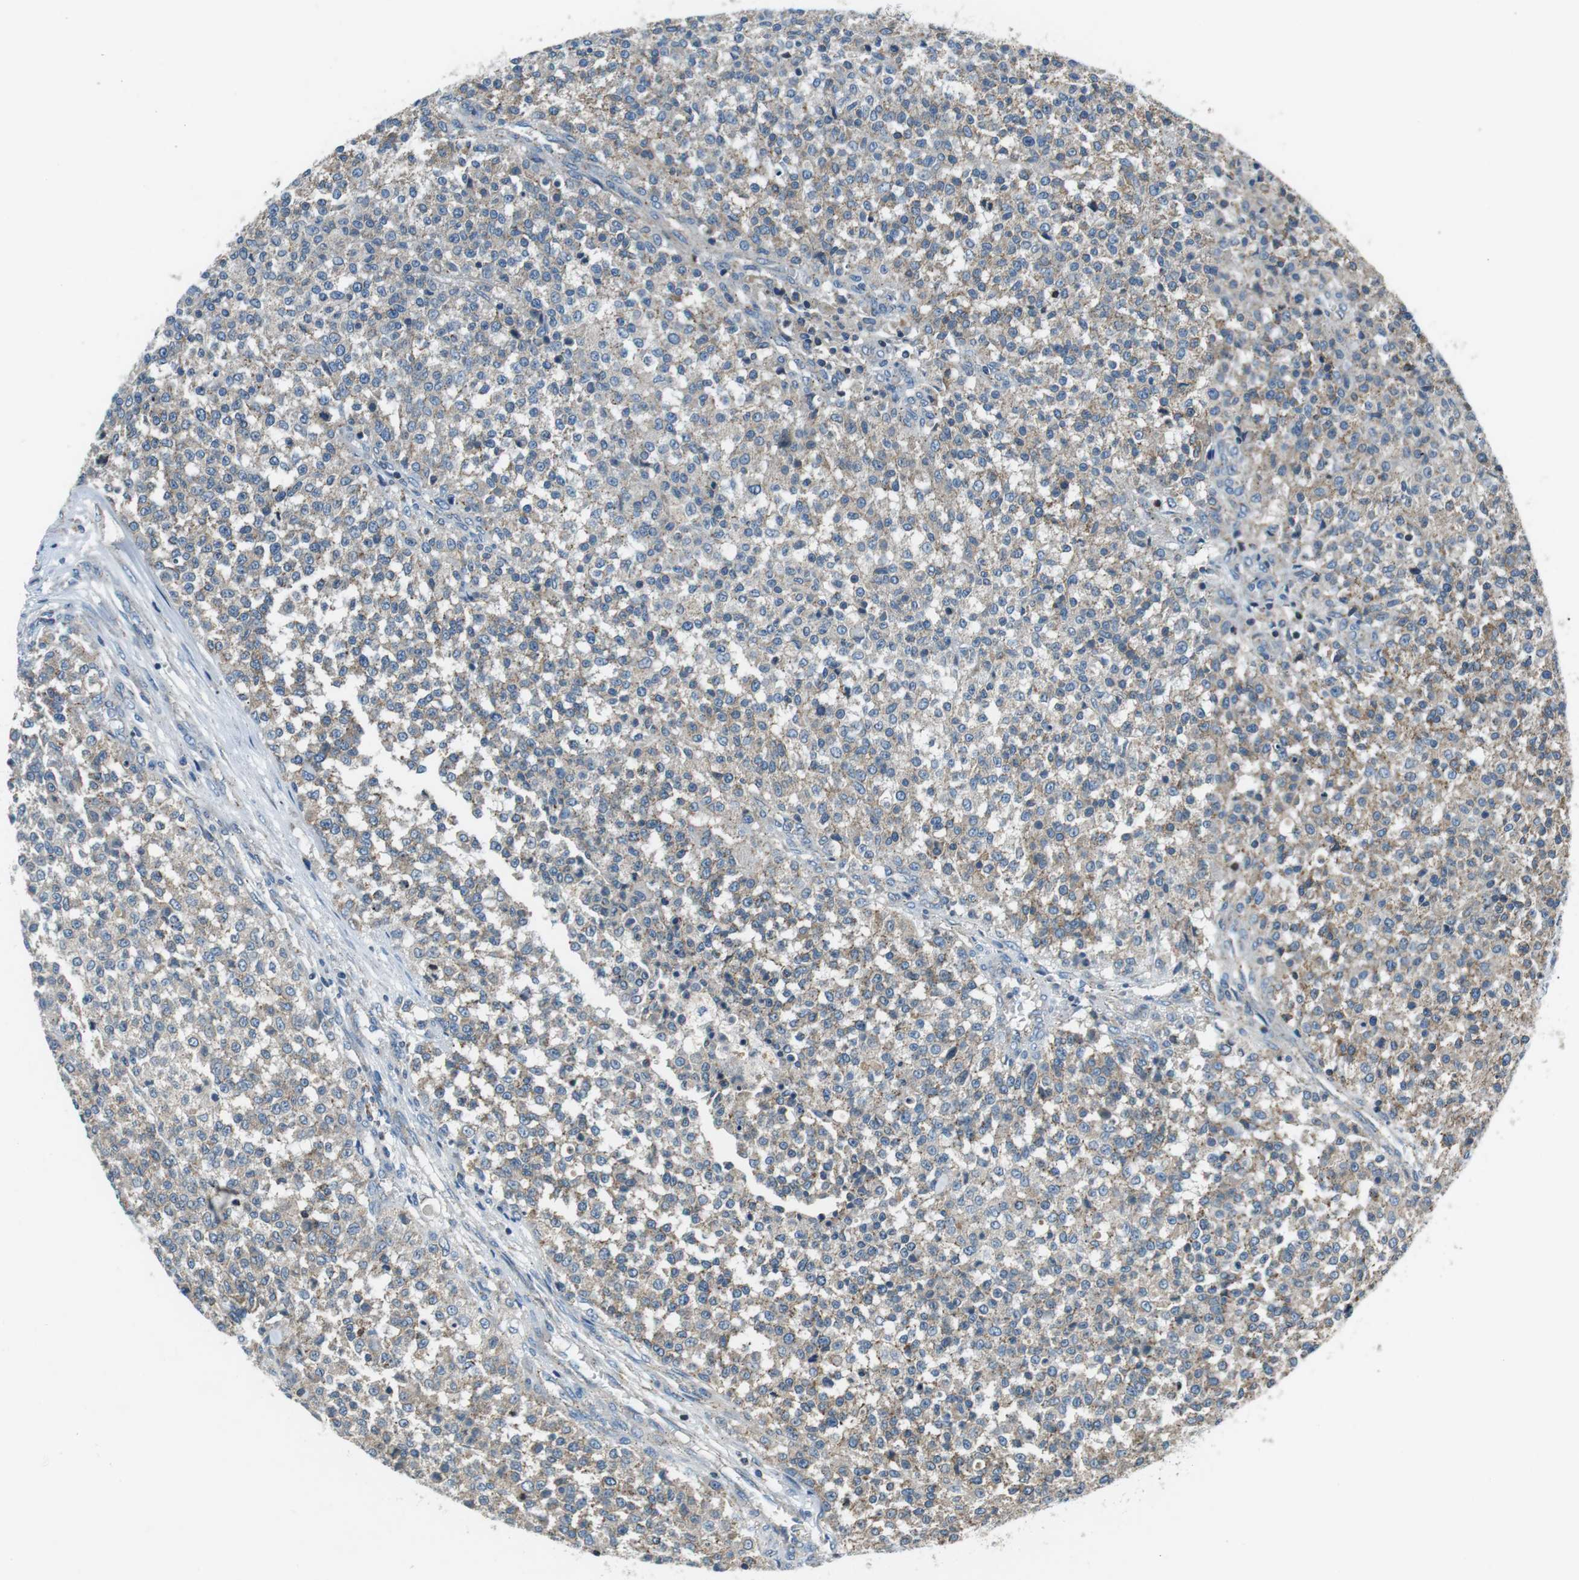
{"staining": {"intensity": "weak", "quantity": "25%-75%", "location": "cytoplasmic/membranous"}, "tissue": "testis cancer", "cell_type": "Tumor cells", "image_type": "cancer", "snomed": [{"axis": "morphology", "description": "Seminoma, NOS"}, {"axis": "topography", "description": "Testis"}], "caption": "IHC of human testis seminoma exhibits low levels of weak cytoplasmic/membranous expression in about 25%-75% of tumor cells.", "gene": "FAM3B", "patient": {"sex": "male", "age": 59}}